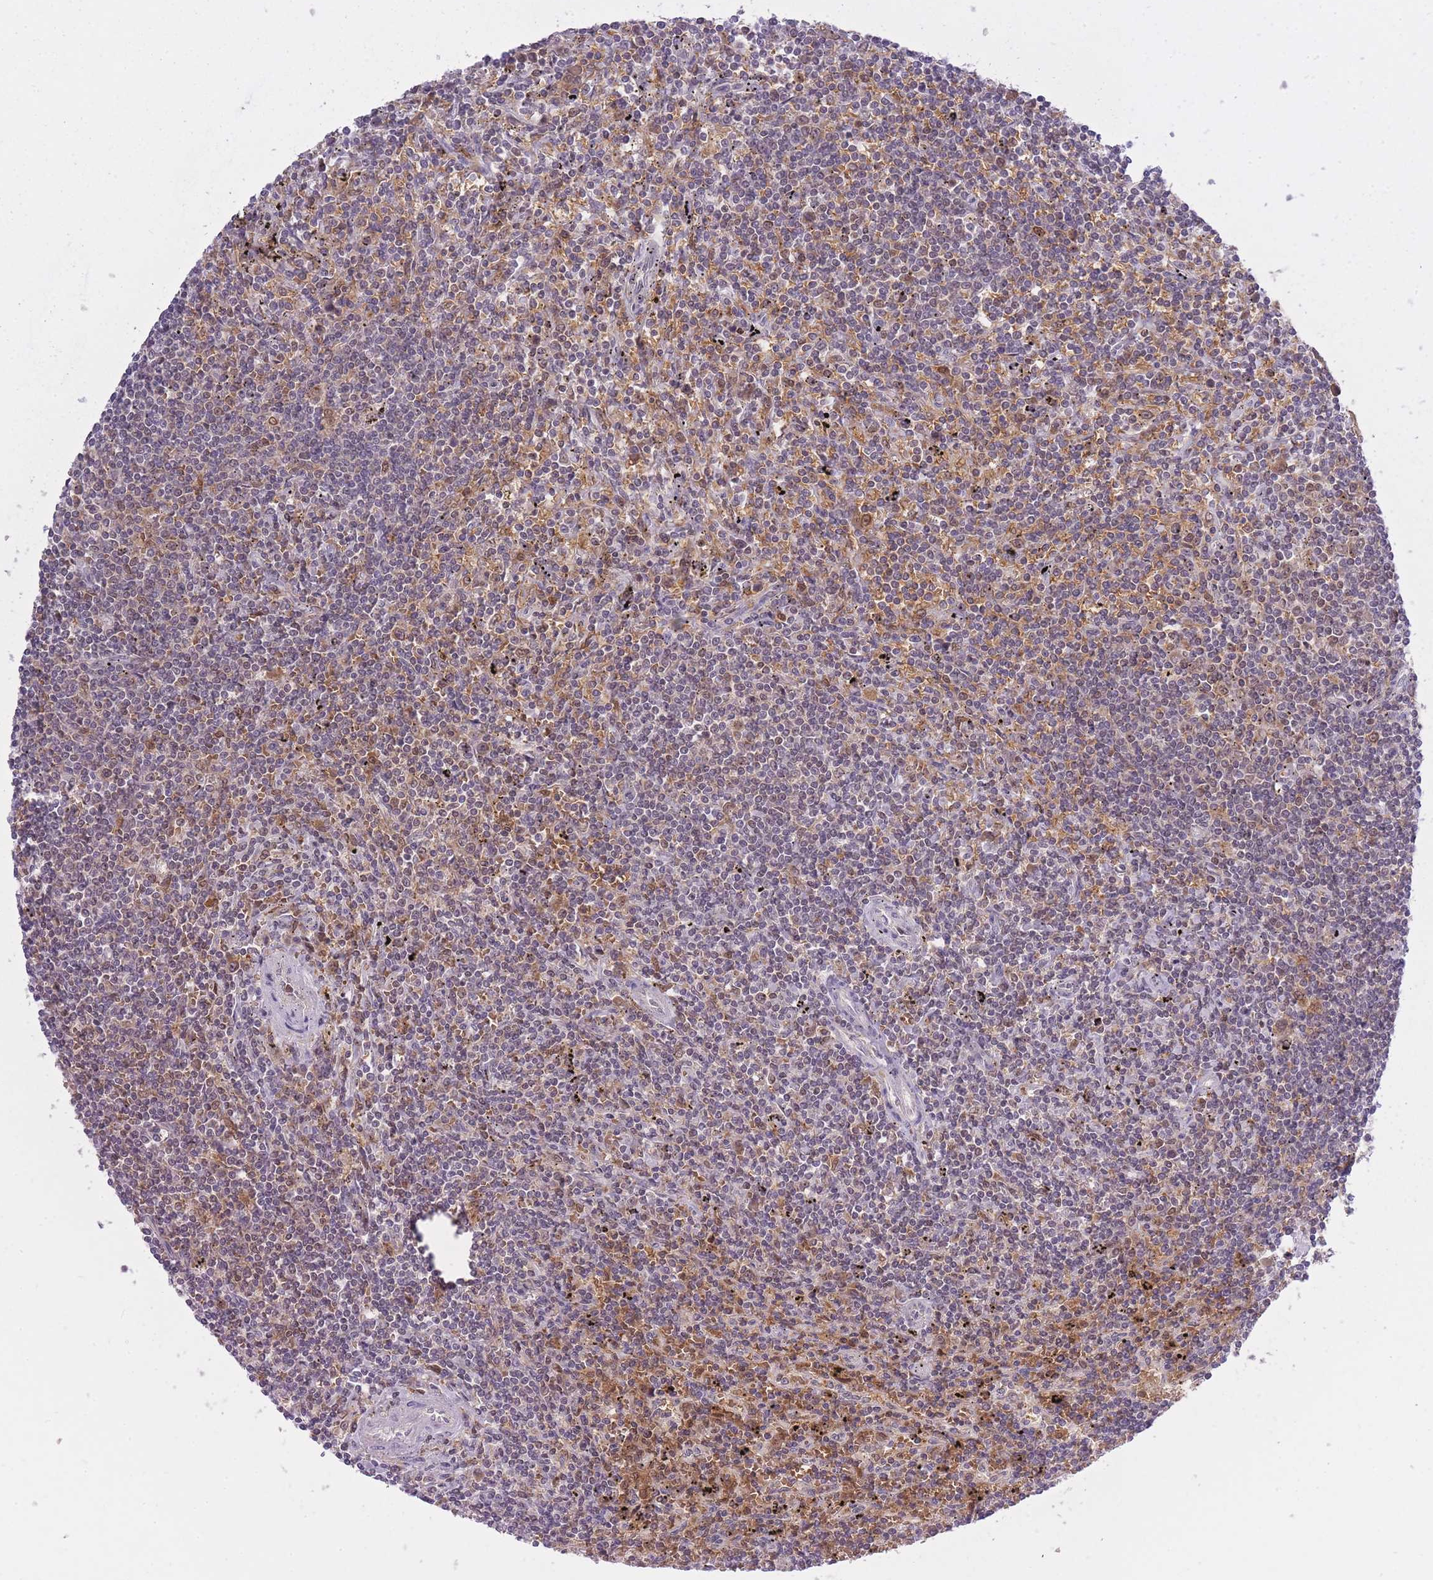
{"staining": {"intensity": "weak", "quantity": "<25%", "location": "cytoplasmic/membranous,nuclear"}, "tissue": "lymphoma", "cell_type": "Tumor cells", "image_type": "cancer", "snomed": [{"axis": "morphology", "description": "Malignant lymphoma, non-Hodgkin's type, Low grade"}, {"axis": "topography", "description": "Spleen"}], "caption": "This is a micrograph of immunohistochemistry staining of low-grade malignant lymphoma, non-Hodgkin's type, which shows no positivity in tumor cells.", "gene": "CXorf38", "patient": {"sex": "male", "age": 76}}